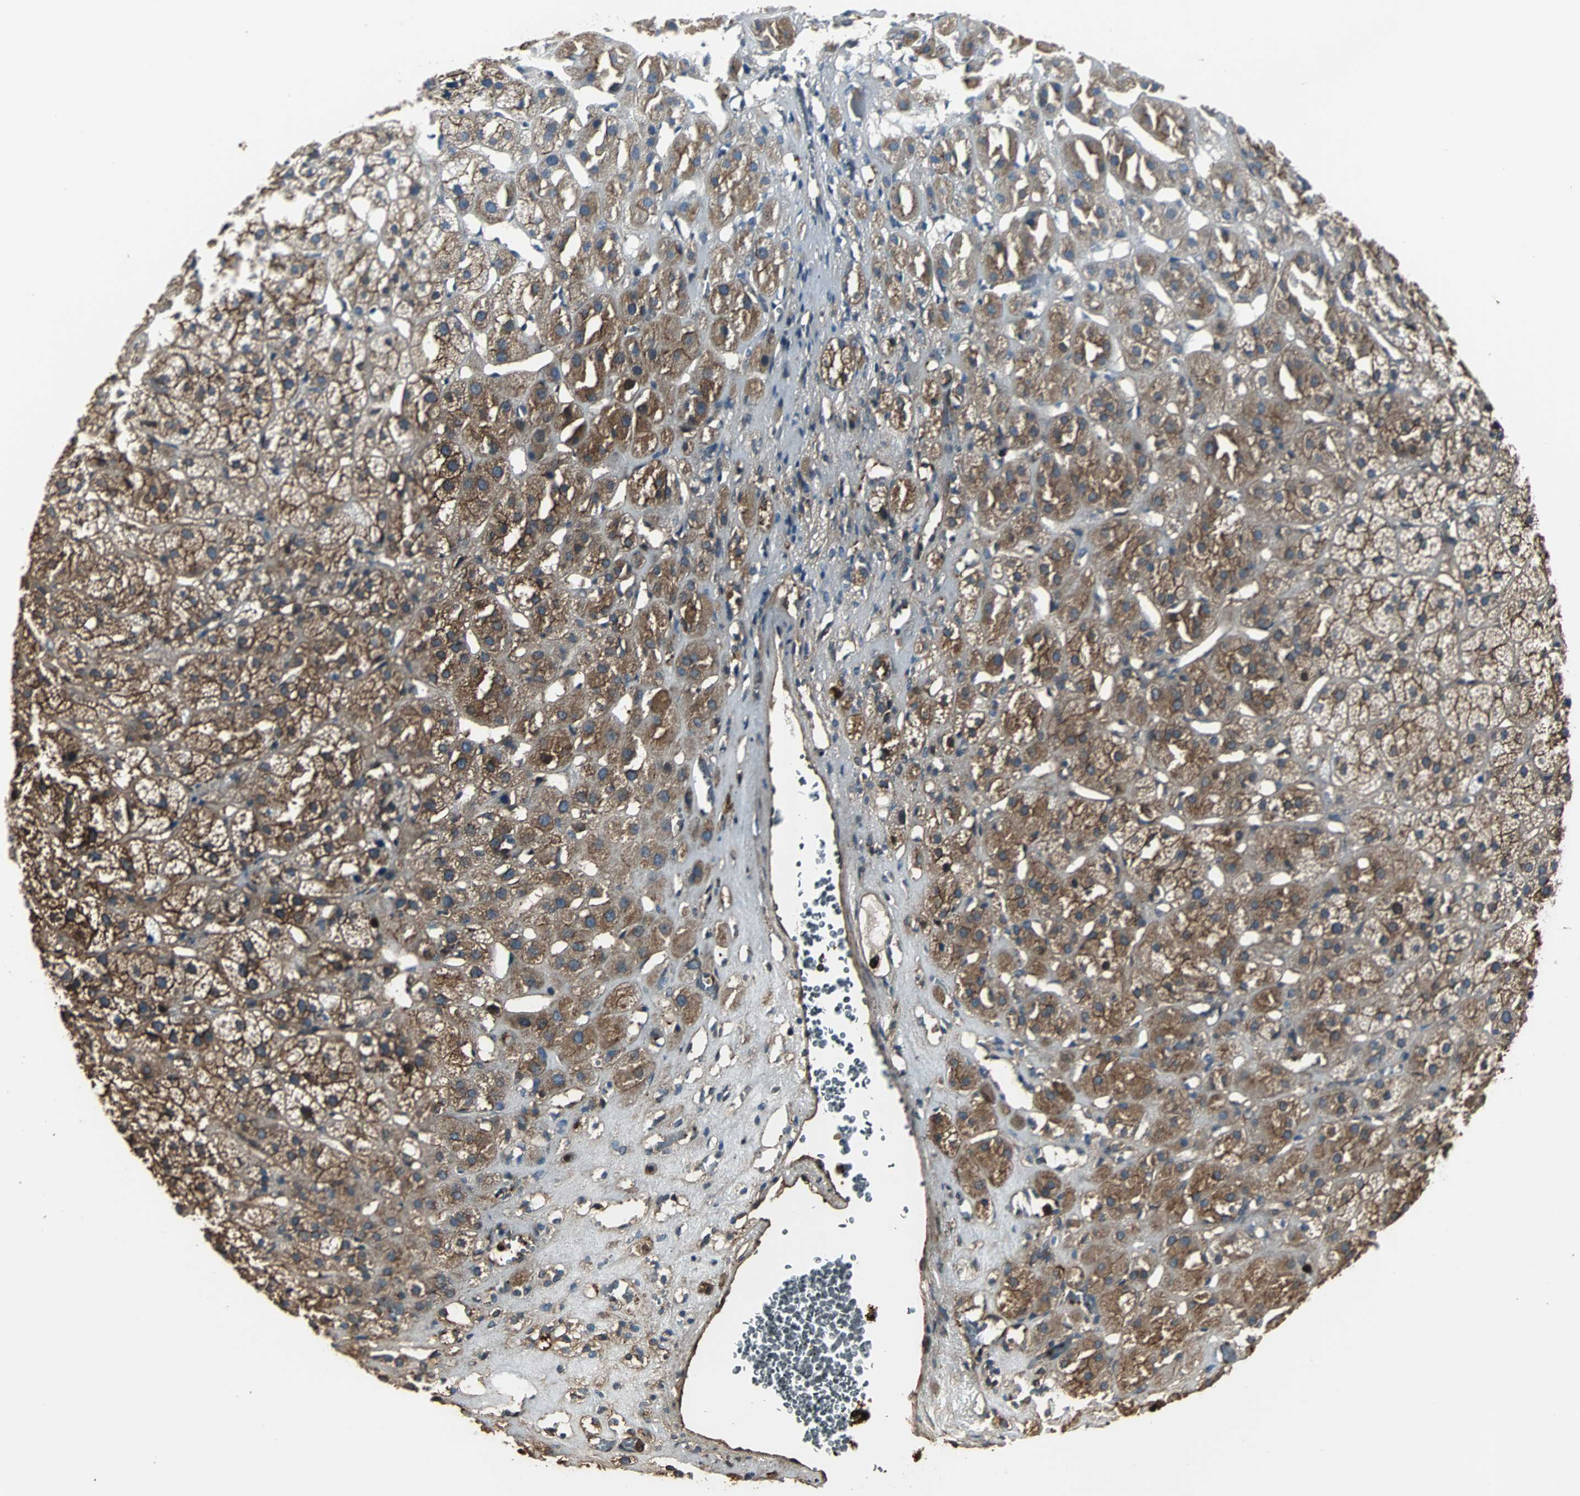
{"staining": {"intensity": "strong", "quantity": ">75%", "location": "cytoplasmic/membranous"}, "tissue": "adrenal gland", "cell_type": "Glandular cells", "image_type": "normal", "snomed": [{"axis": "morphology", "description": "Normal tissue, NOS"}, {"axis": "topography", "description": "Adrenal gland"}], "caption": "IHC (DAB (3,3'-diaminobenzidine)) staining of unremarkable human adrenal gland displays strong cytoplasmic/membranous protein positivity in approximately >75% of glandular cells. The staining was performed using DAB (3,3'-diaminobenzidine), with brown indicating positive protein expression. Nuclei are stained blue with hematoxylin.", "gene": "ACTN1", "patient": {"sex": "female", "age": 71}}